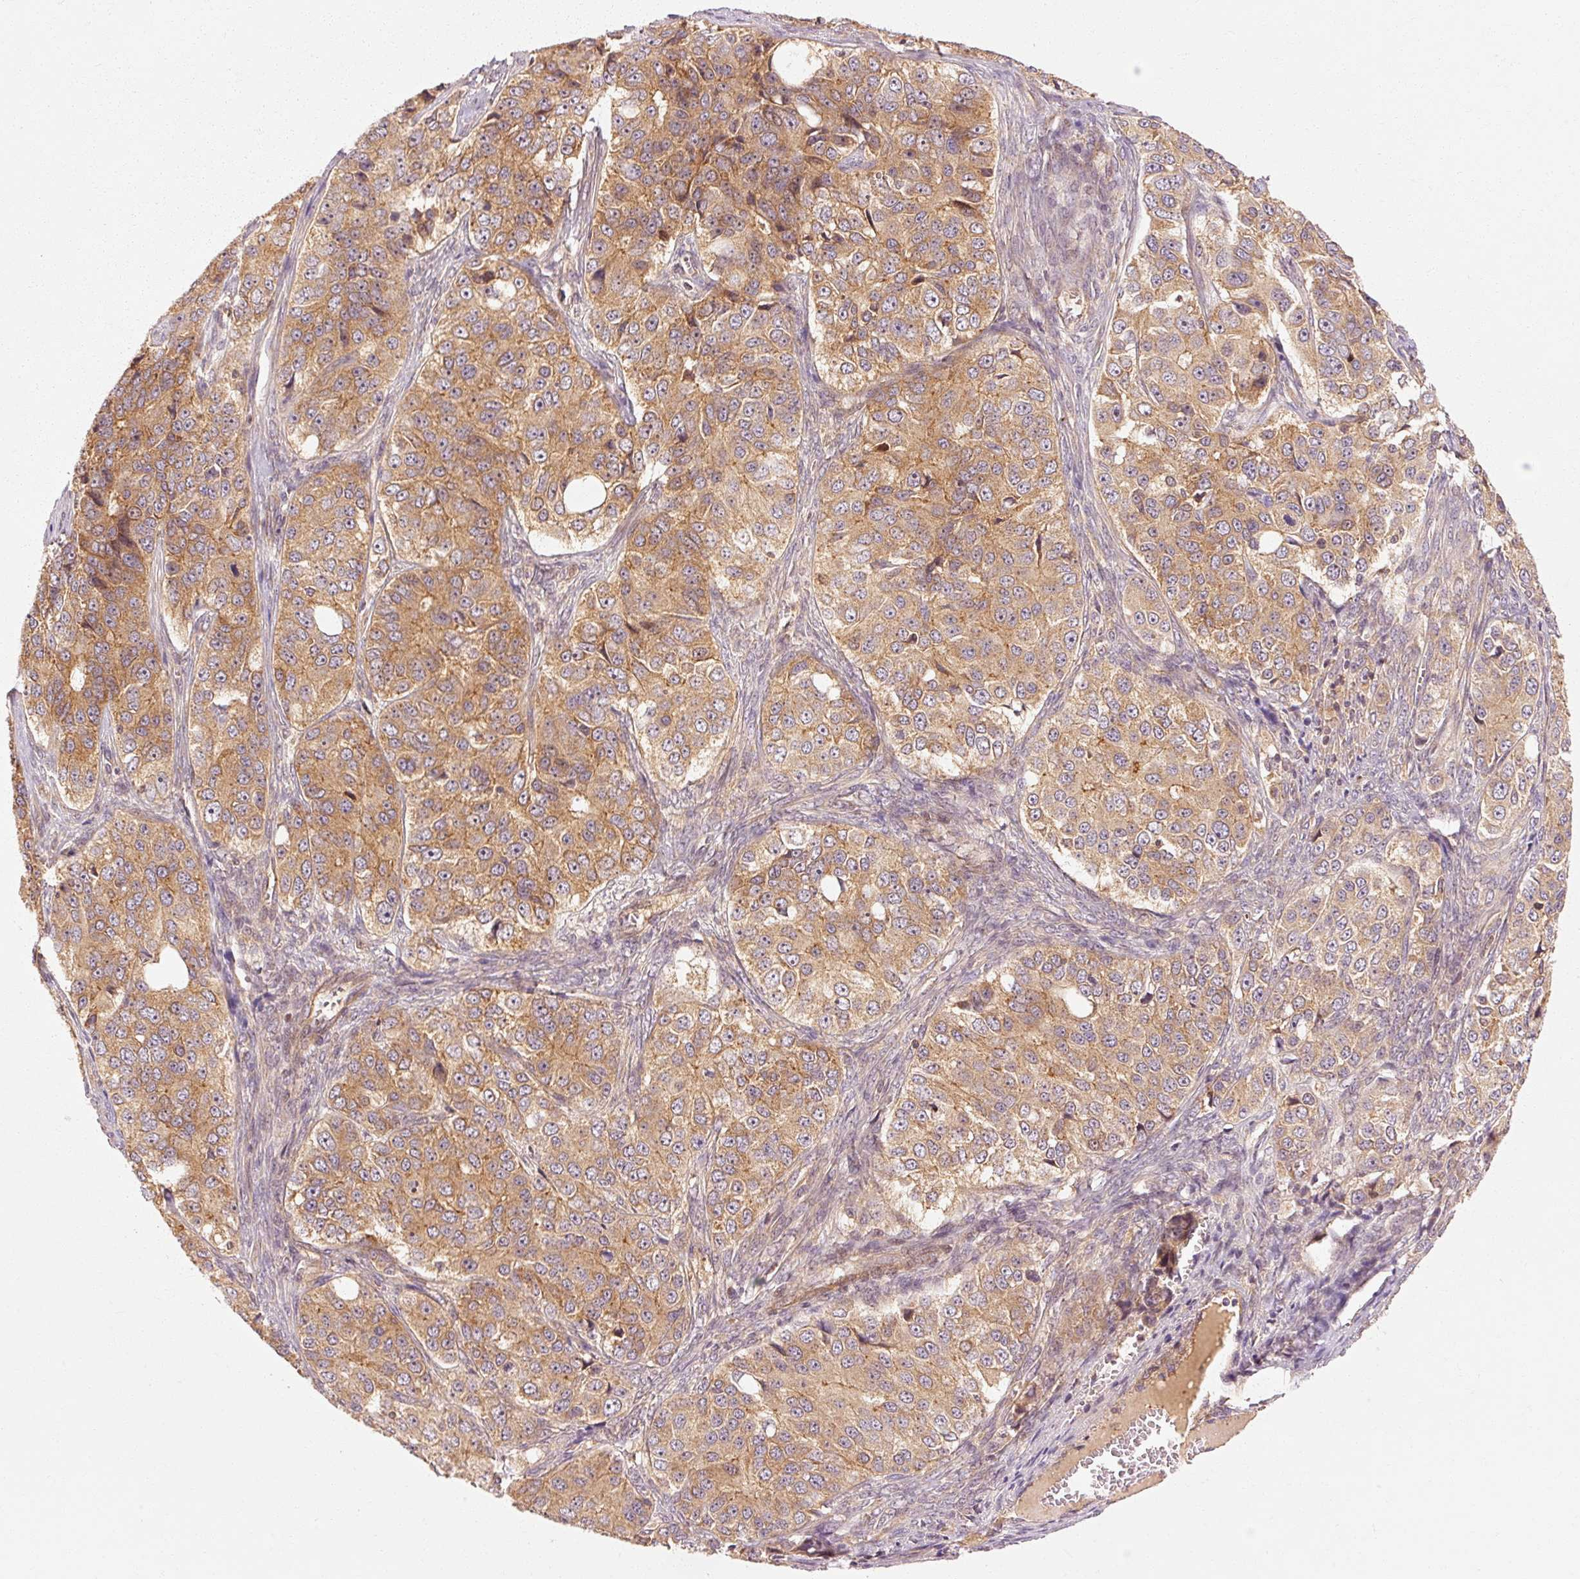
{"staining": {"intensity": "moderate", "quantity": ">75%", "location": "cytoplasmic/membranous"}, "tissue": "ovarian cancer", "cell_type": "Tumor cells", "image_type": "cancer", "snomed": [{"axis": "morphology", "description": "Carcinoma, endometroid"}, {"axis": "topography", "description": "Ovary"}], "caption": "Endometroid carcinoma (ovarian) was stained to show a protein in brown. There is medium levels of moderate cytoplasmic/membranous expression in about >75% of tumor cells.", "gene": "CTNNA1", "patient": {"sex": "female", "age": 51}}